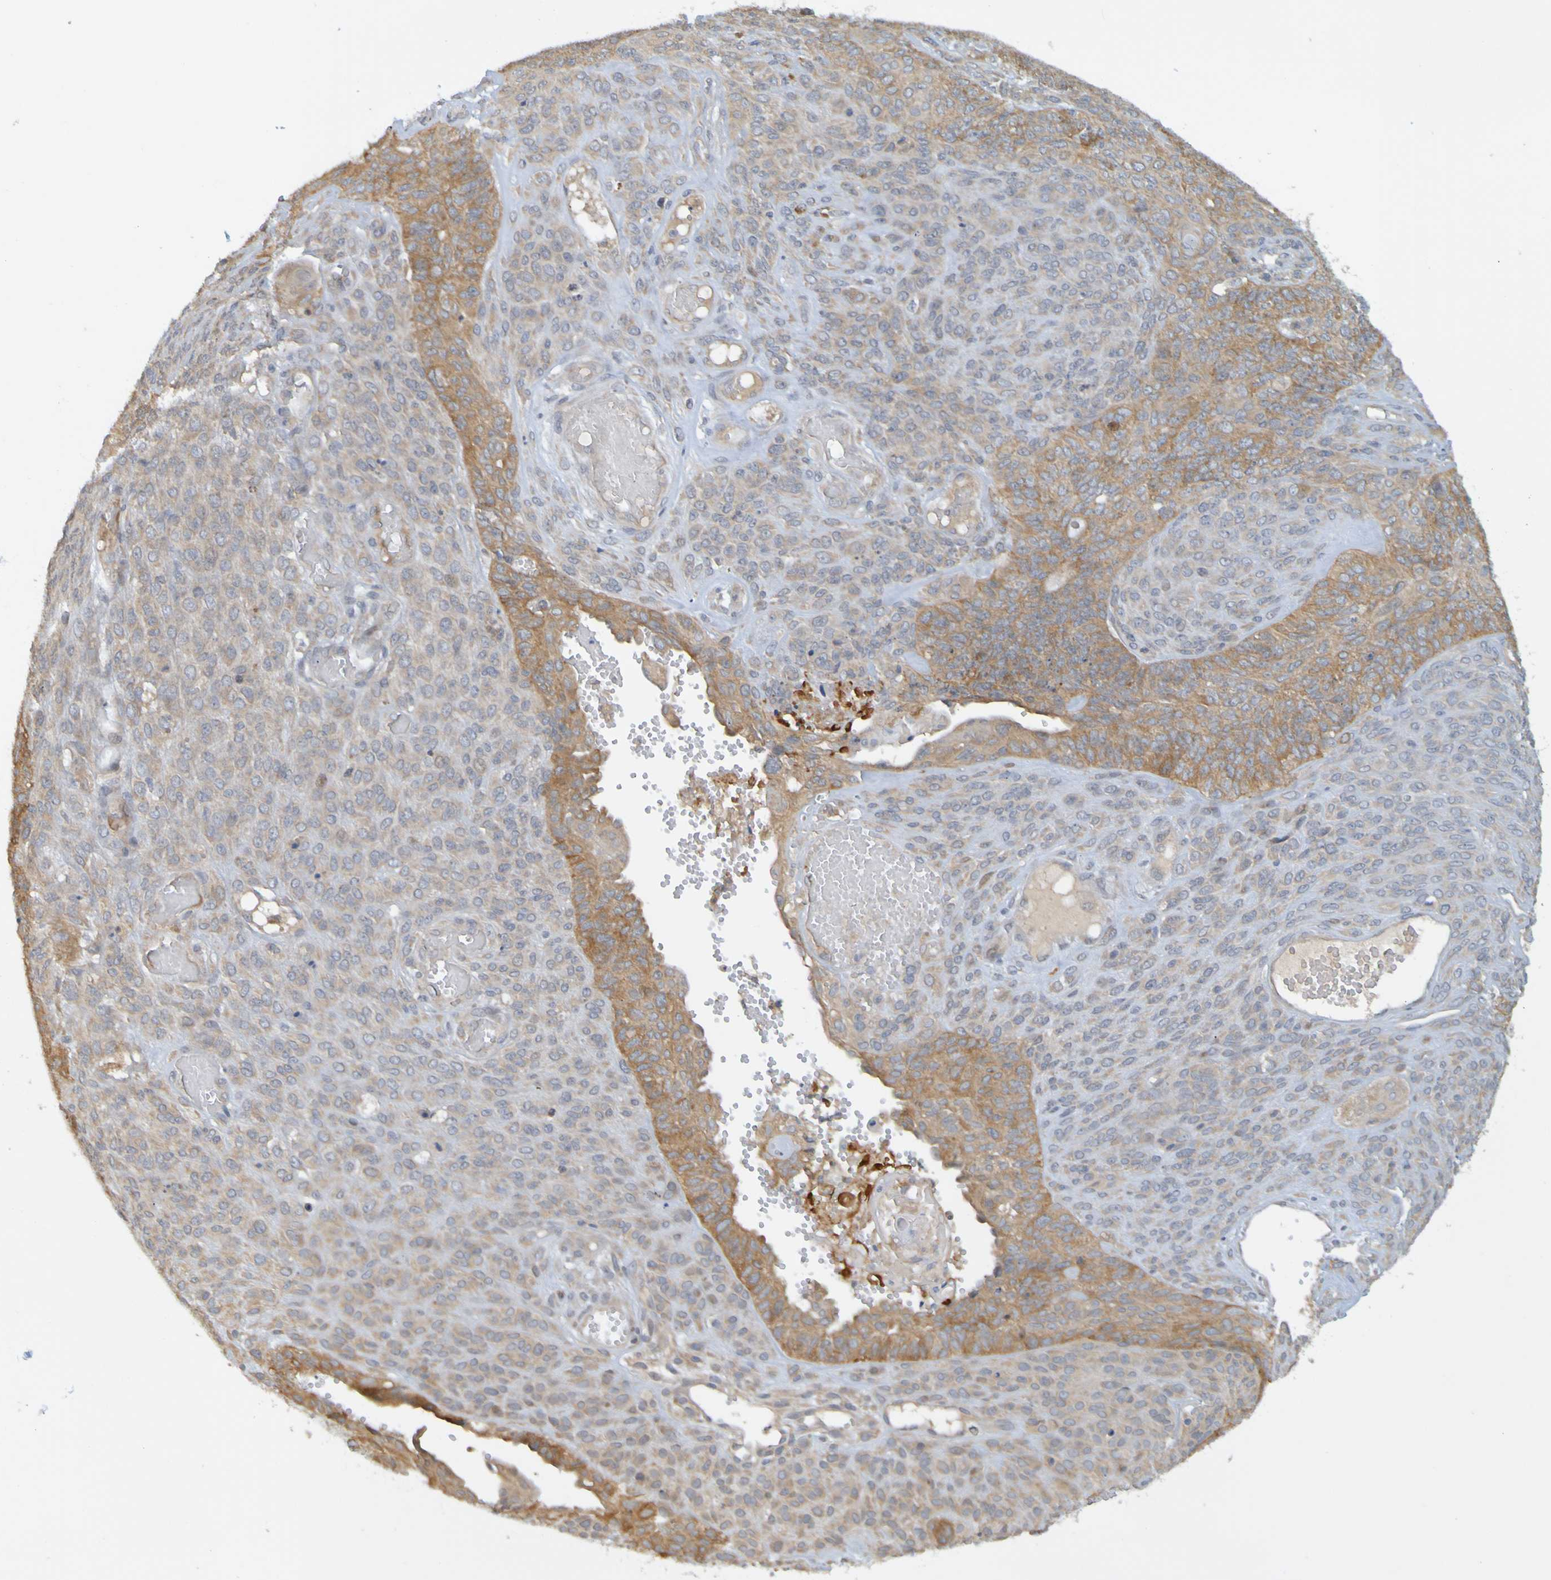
{"staining": {"intensity": "moderate", "quantity": ">75%", "location": "cytoplasmic/membranous"}, "tissue": "endometrial cancer", "cell_type": "Tumor cells", "image_type": "cancer", "snomed": [{"axis": "morphology", "description": "Adenocarcinoma, NOS"}, {"axis": "topography", "description": "Endometrium"}], "caption": "Endometrial adenocarcinoma stained for a protein exhibits moderate cytoplasmic/membranous positivity in tumor cells.", "gene": "NAV2", "patient": {"sex": "female", "age": 32}}